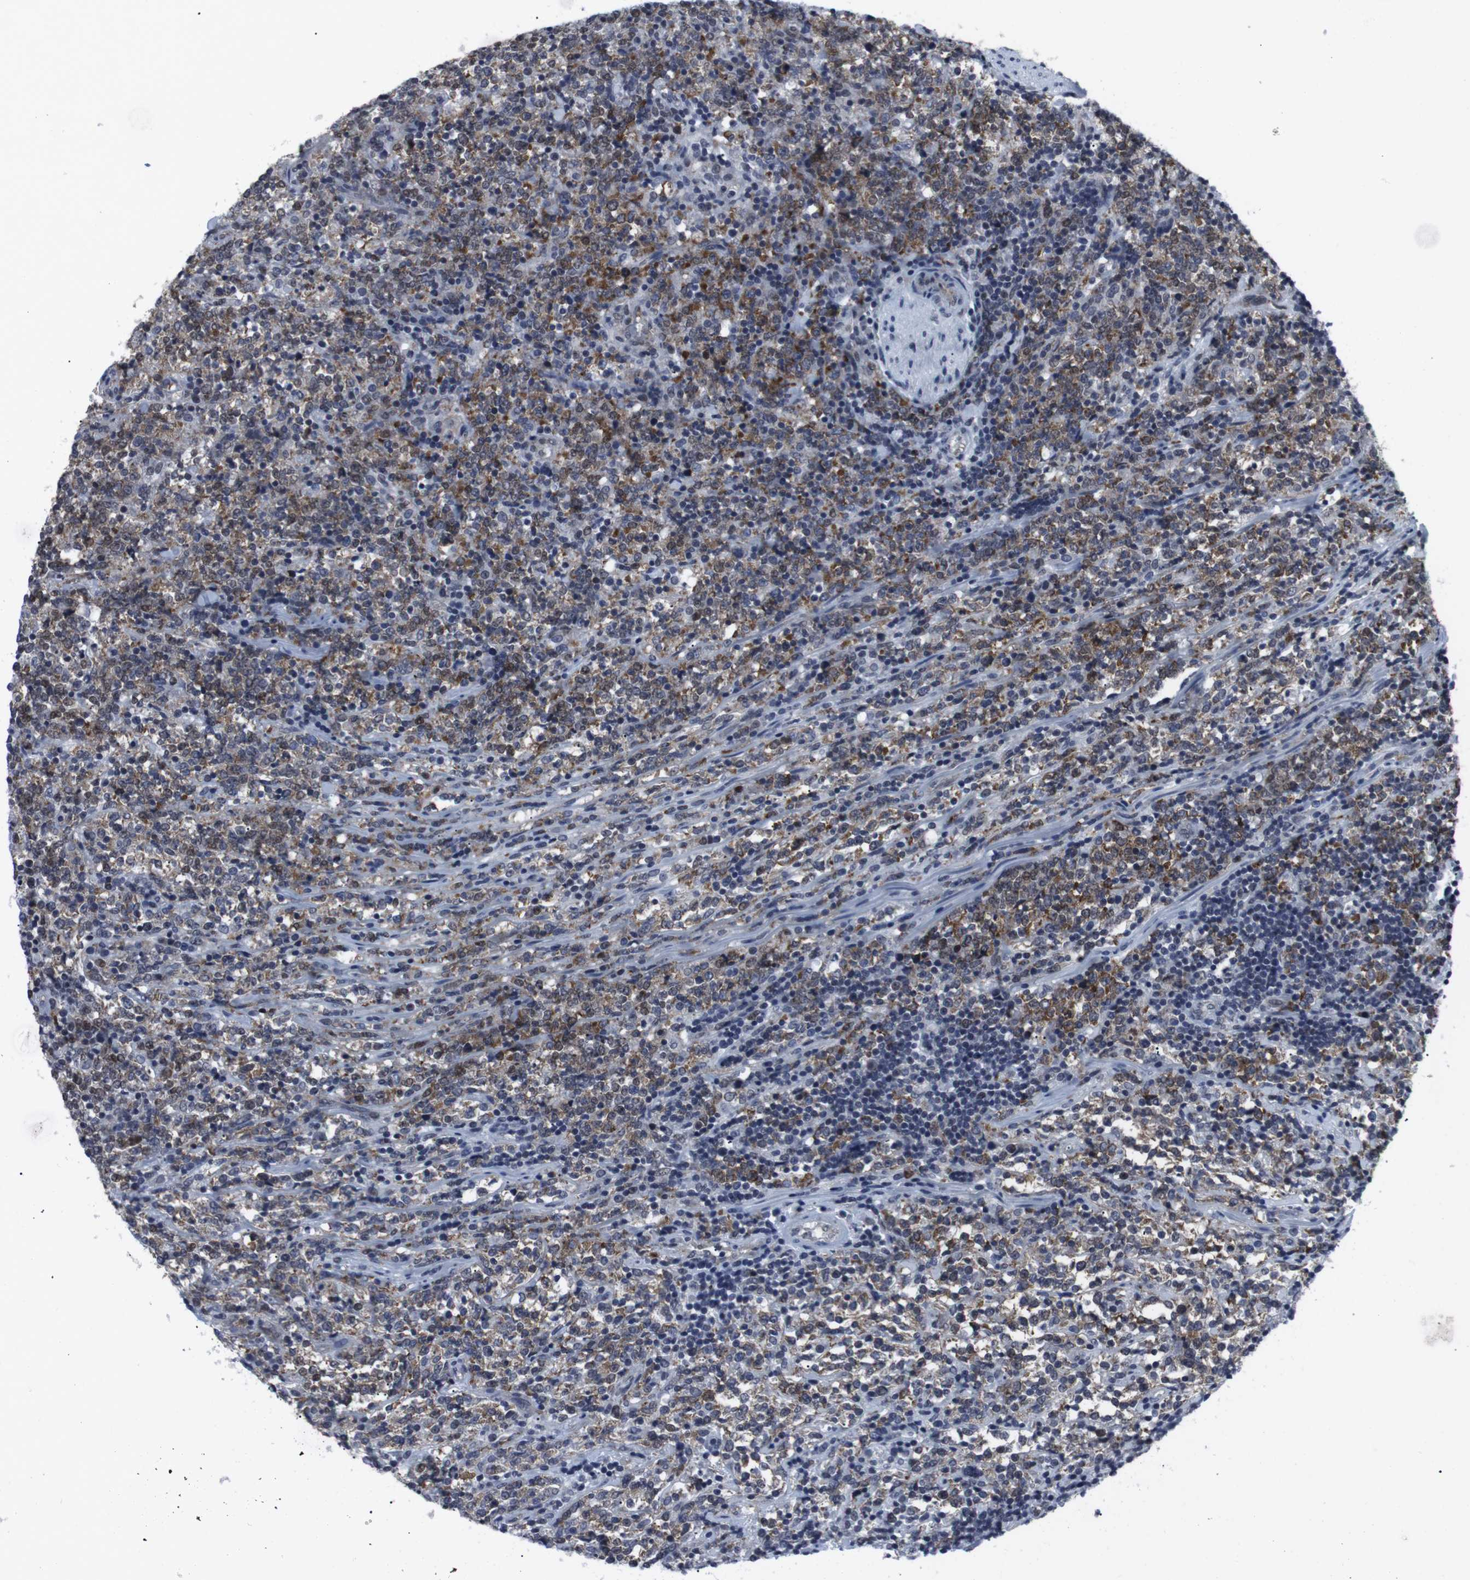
{"staining": {"intensity": "moderate", "quantity": ">75%", "location": "cytoplasmic/membranous"}, "tissue": "lymphoma", "cell_type": "Tumor cells", "image_type": "cancer", "snomed": [{"axis": "morphology", "description": "Malignant lymphoma, non-Hodgkin's type, High grade"}, {"axis": "topography", "description": "Soft tissue"}], "caption": "DAB (3,3'-diaminobenzidine) immunohistochemical staining of human lymphoma demonstrates moderate cytoplasmic/membranous protein expression in about >75% of tumor cells. The staining was performed using DAB, with brown indicating positive protein expression. Nuclei are stained blue with hematoxylin.", "gene": "GEMIN2", "patient": {"sex": "male", "age": 18}}